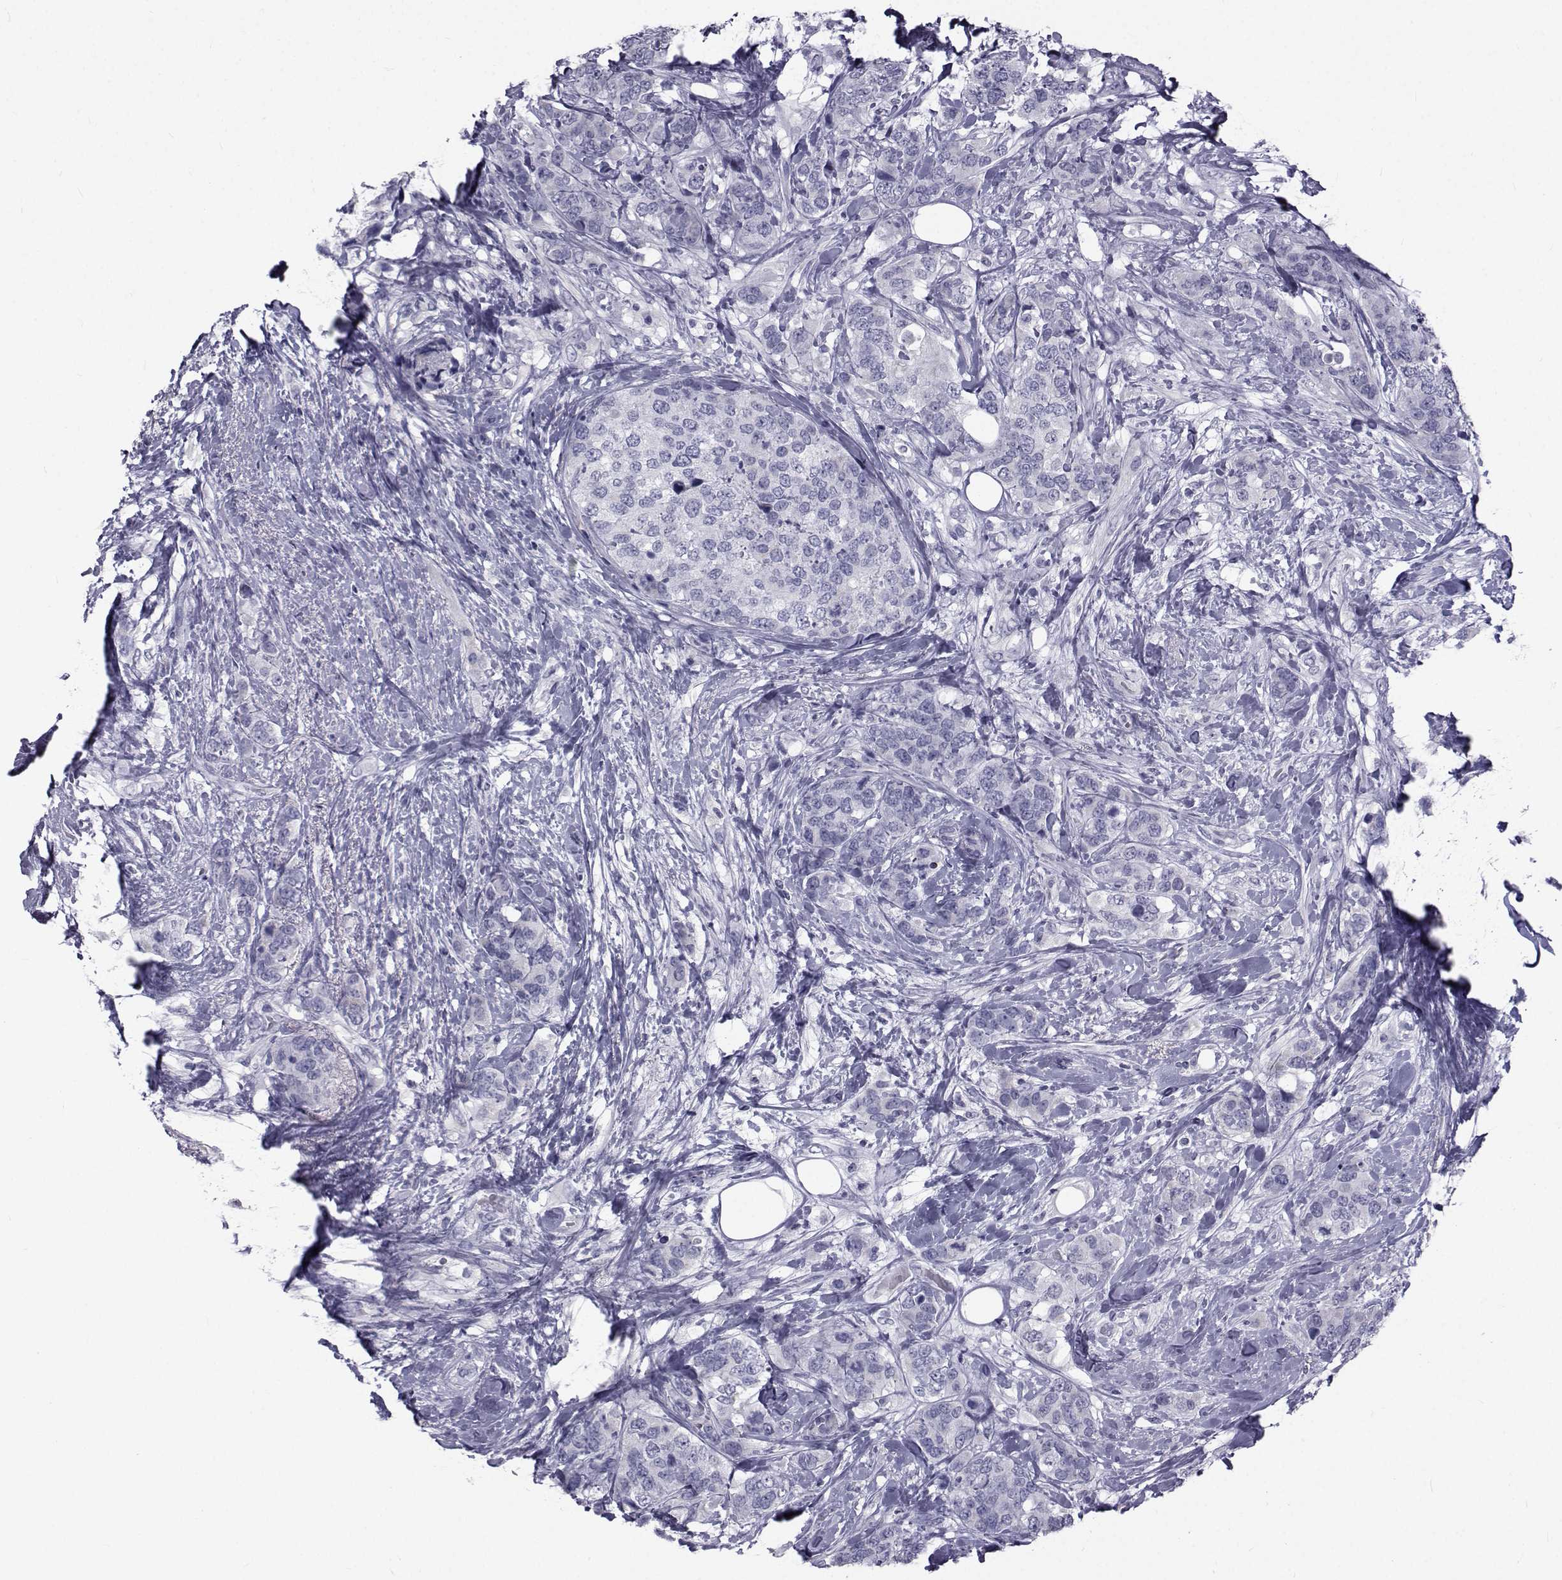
{"staining": {"intensity": "negative", "quantity": "none", "location": "none"}, "tissue": "breast cancer", "cell_type": "Tumor cells", "image_type": "cancer", "snomed": [{"axis": "morphology", "description": "Lobular carcinoma"}, {"axis": "topography", "description": "Breast"}], "caption": "A high-resolution histopathology image shows IHC staining of breast lobular carcinoma, which reveals no significant expression in tumor cells.", "gene": "FDXR", "patient": {"sex": "female", "age": 59}}